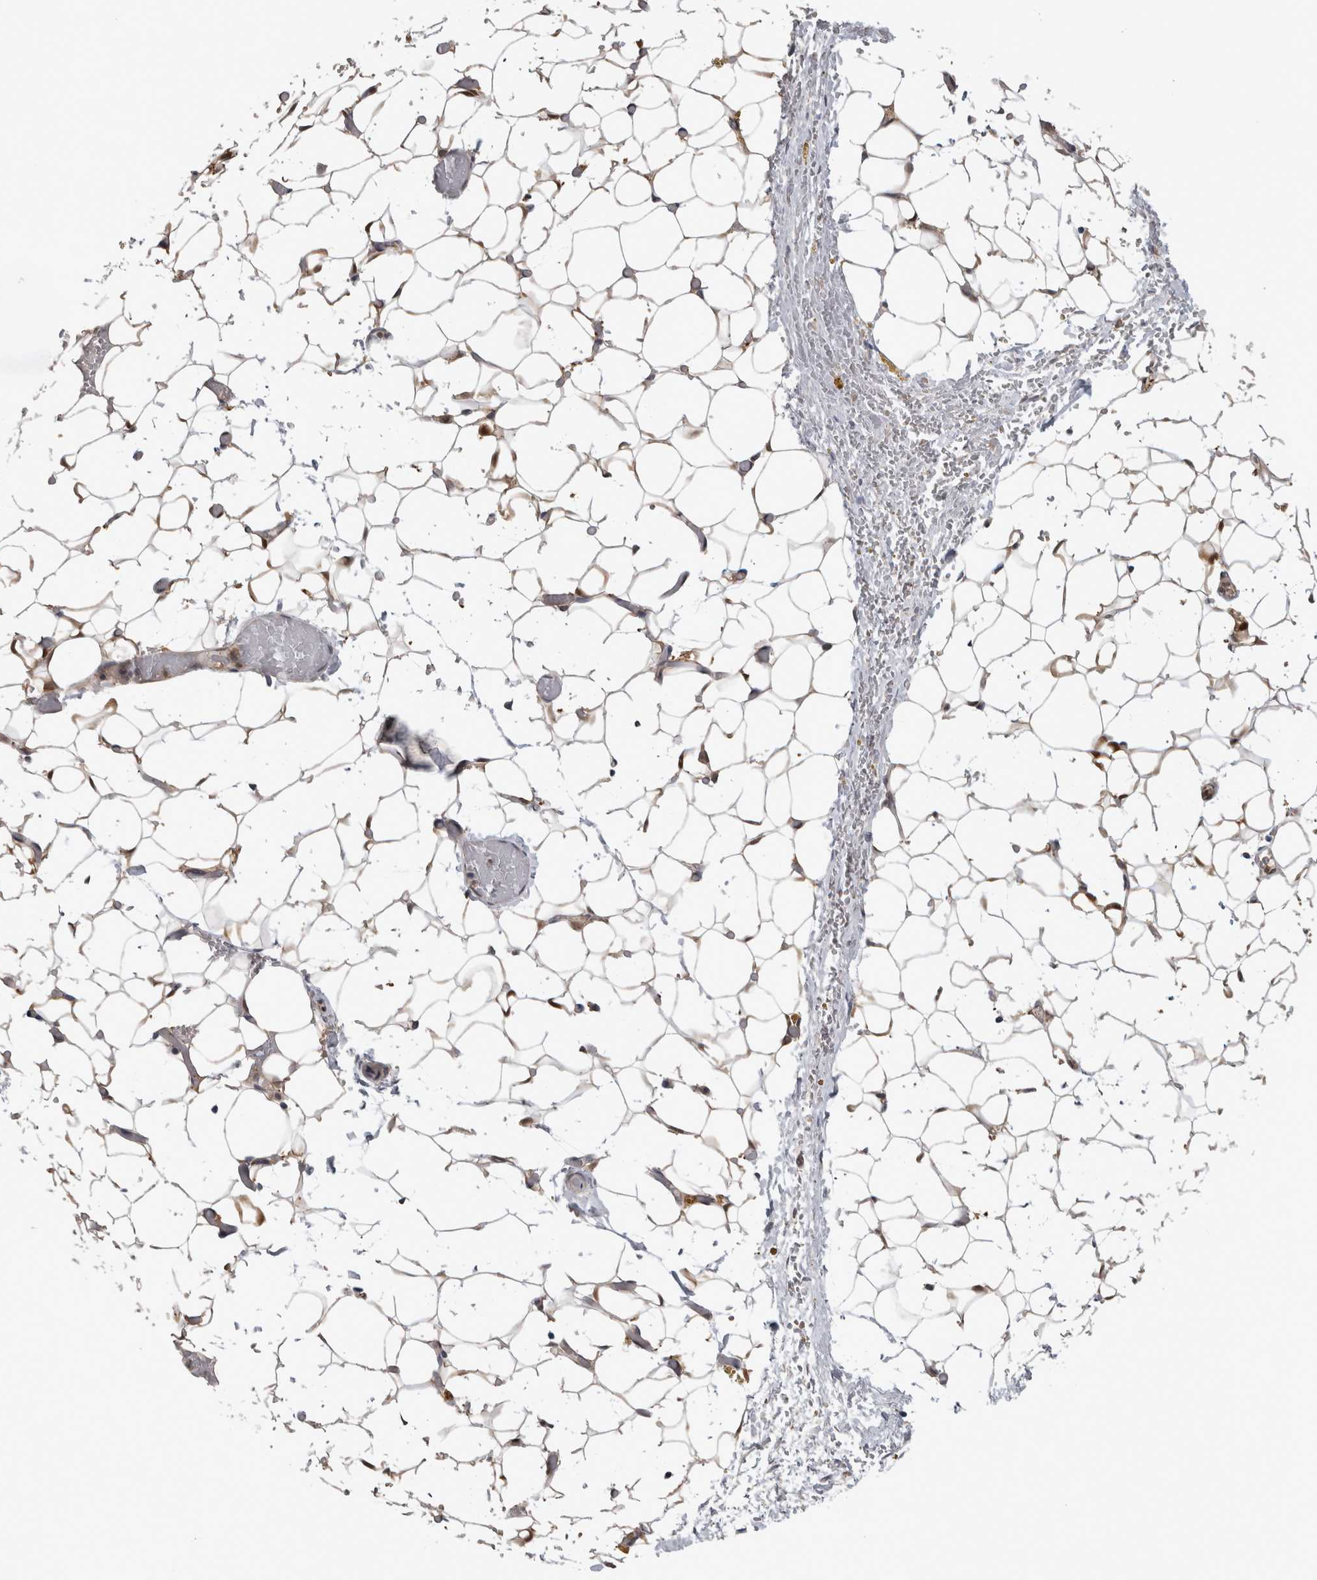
{"staining": {"intensity": "moderate", "quantity": ">75%", "location": "cytoplasmic/membranous"}, "tissue": "adipose tissue", "cell_type": "Adipocytes", "image_type": "normal", "snomed": [{"axis": "morphology", "description": "Normal tissue, NOS"}, {"axis": "topography", "description": "Kidney"}, {"axis": "topography", "description": "Peripheral nerve tissue"}], "caption": "Immunohistochemical staining of benign human adipose tissue demonstrates moderate cytoplasmic/membranous protein staining in approximately >75% of adipocytes.", "gene": "NAPRT", "patient": {"sex": "male", "age": 7}}